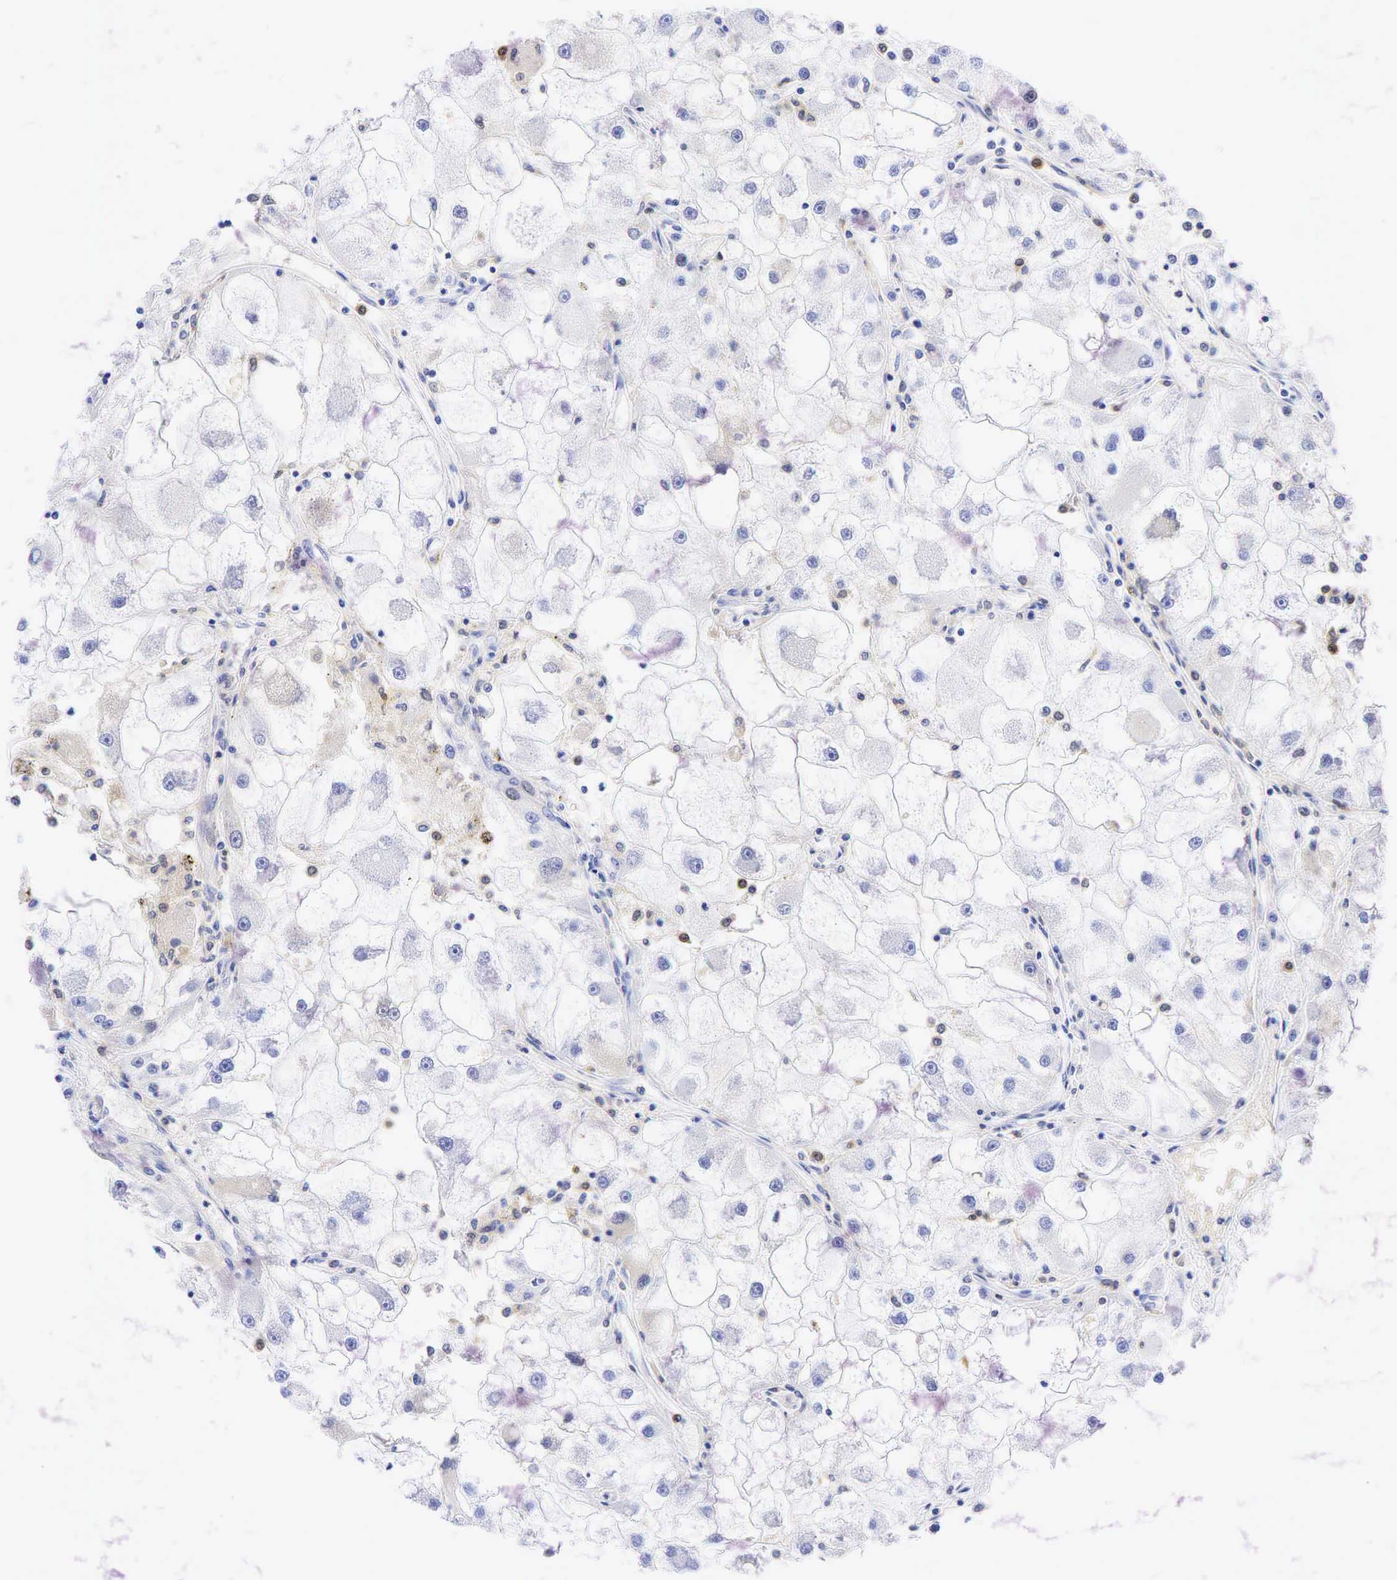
{"staining": {"intensity": "negative", "quantity": "none", "location": "none"}, "tissue": "renal cancer", "cell_type": "Tumor cells", "image_type": "cancer", "snomed": [{"axis": "morphology", "description": "Adenocarcinoma, NOS"}, {"axis": "topography", "description": "Kidney"}], "caption": "The immunohistochemistry (IHC) photomicrograph has no significant positivity in tumor cells of adenocarcinoma (renal) tissue.", "gene": "TNFRSF8", "patient": {"sex": "female", "age": 73}}